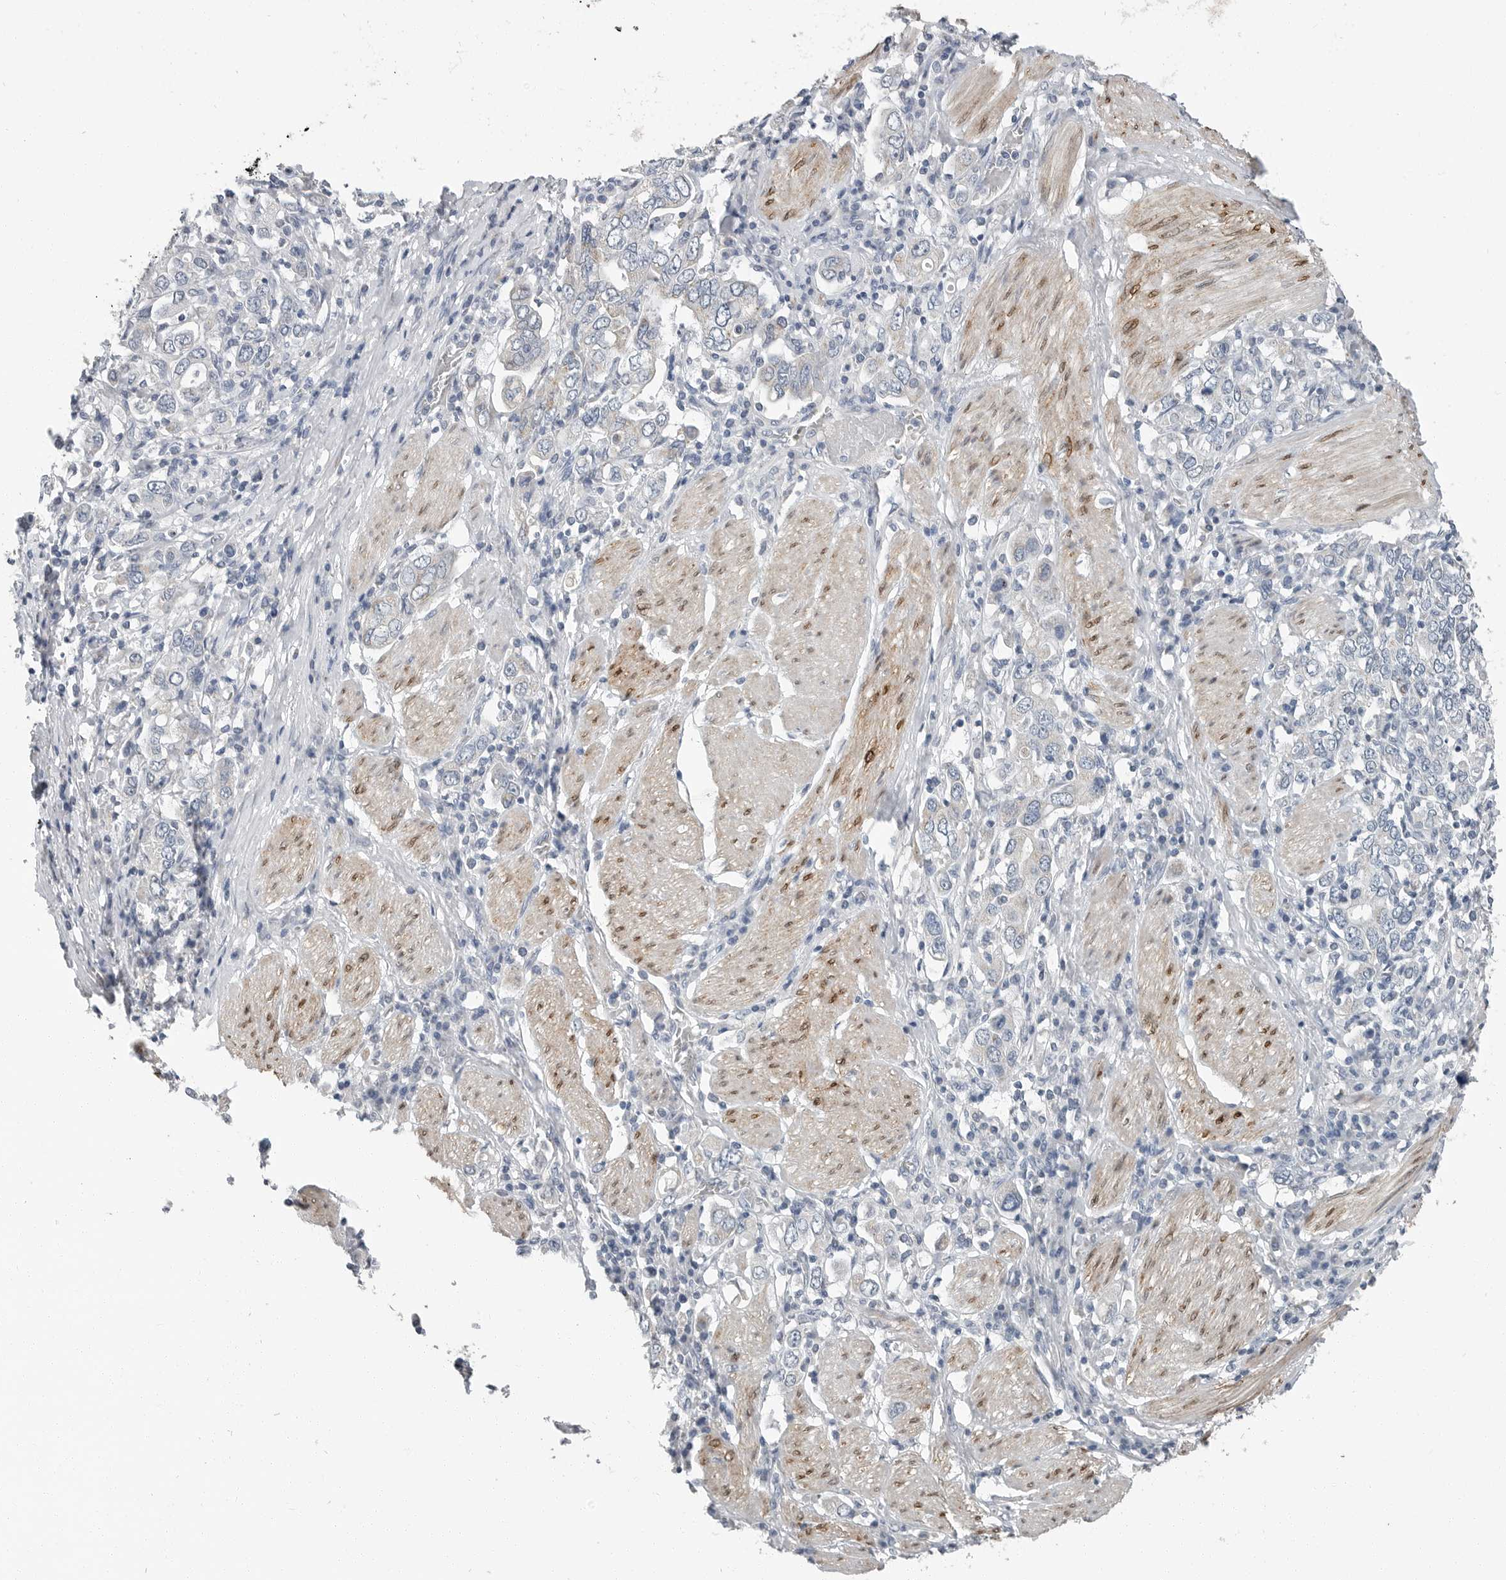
{"staining": {"intensity": "negative", "quantity": "none", "location": "none"}, "tissue": "stomach cancer", "cell_type": "Tumor cells", "image_type": "cancer", "snomed": [{"axis": "morphology", "description": "Adenocarcinoma, NOS"}, {"axis": "topography", "description": "Stomach, upper"}], "caption": "Immunohistochemistry histopathology image of human stomach adenocarcinoma stained for a protein (brown), which displays no expression in tumor cells.", "gene": "PLN", "patient": {"sex": "male", "age": 62}}